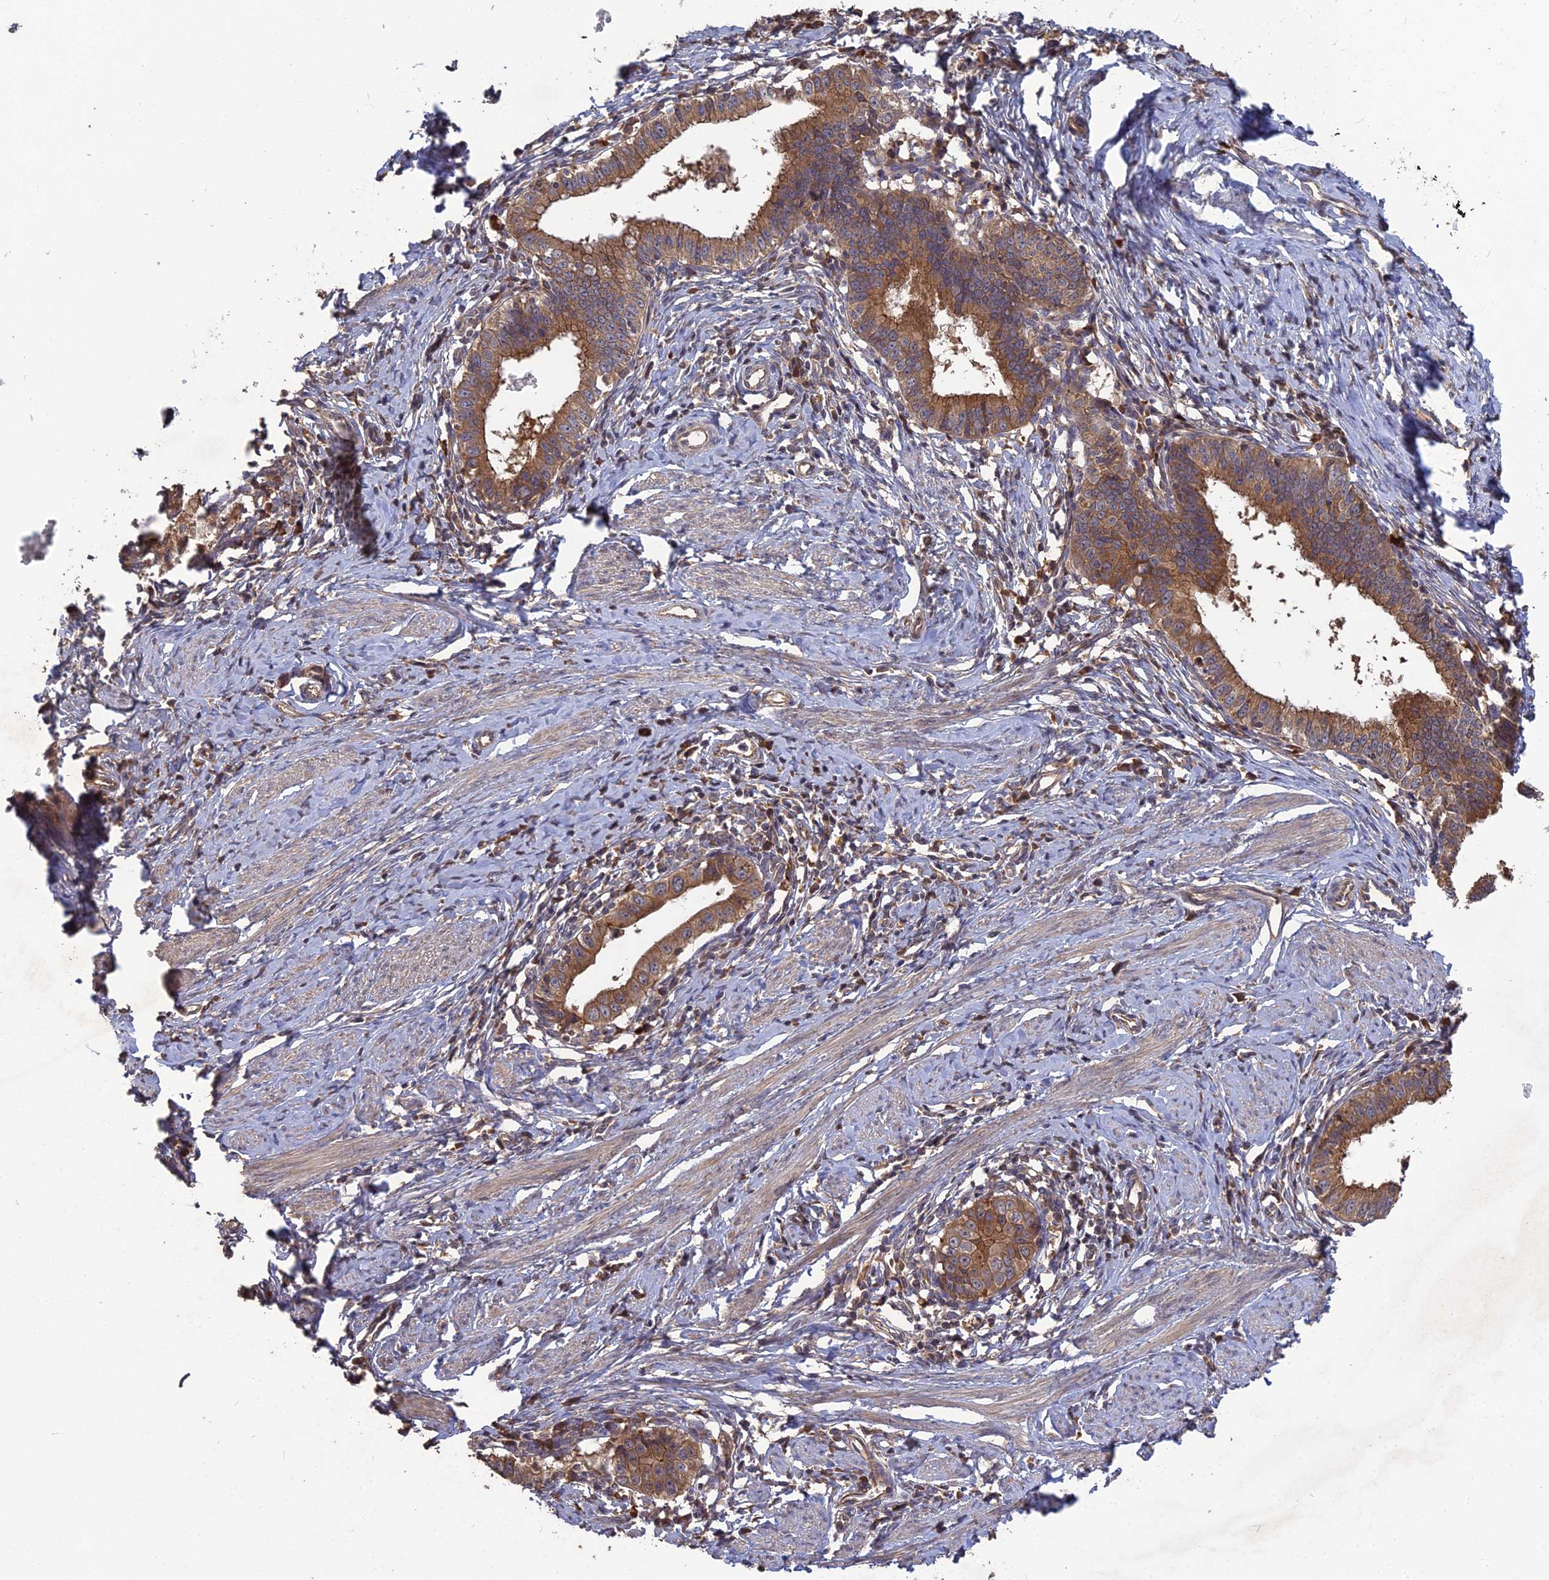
{"staining": {"intensity": "moderate", "quantity": ">75%", "location": "cytoplasmic/membranous"}, "tissue": "cervical cancer", "cell_type": "Tumor cells", "image_type": "cancer", "snomed": [{"axis": "morphology", "description": "Adenocarcinoma, NOS"}, {"axis": "topography", "description": "Cervix"}], "caption": "Adenocarcinoma (cervical) stained with a brown dye exhibits moderate cytoplasmic/membranous positive staining in approximately >75% of tumor cells.", "gene": "ARHGAP40", "patient": {"sex": "female", "age": 36}}